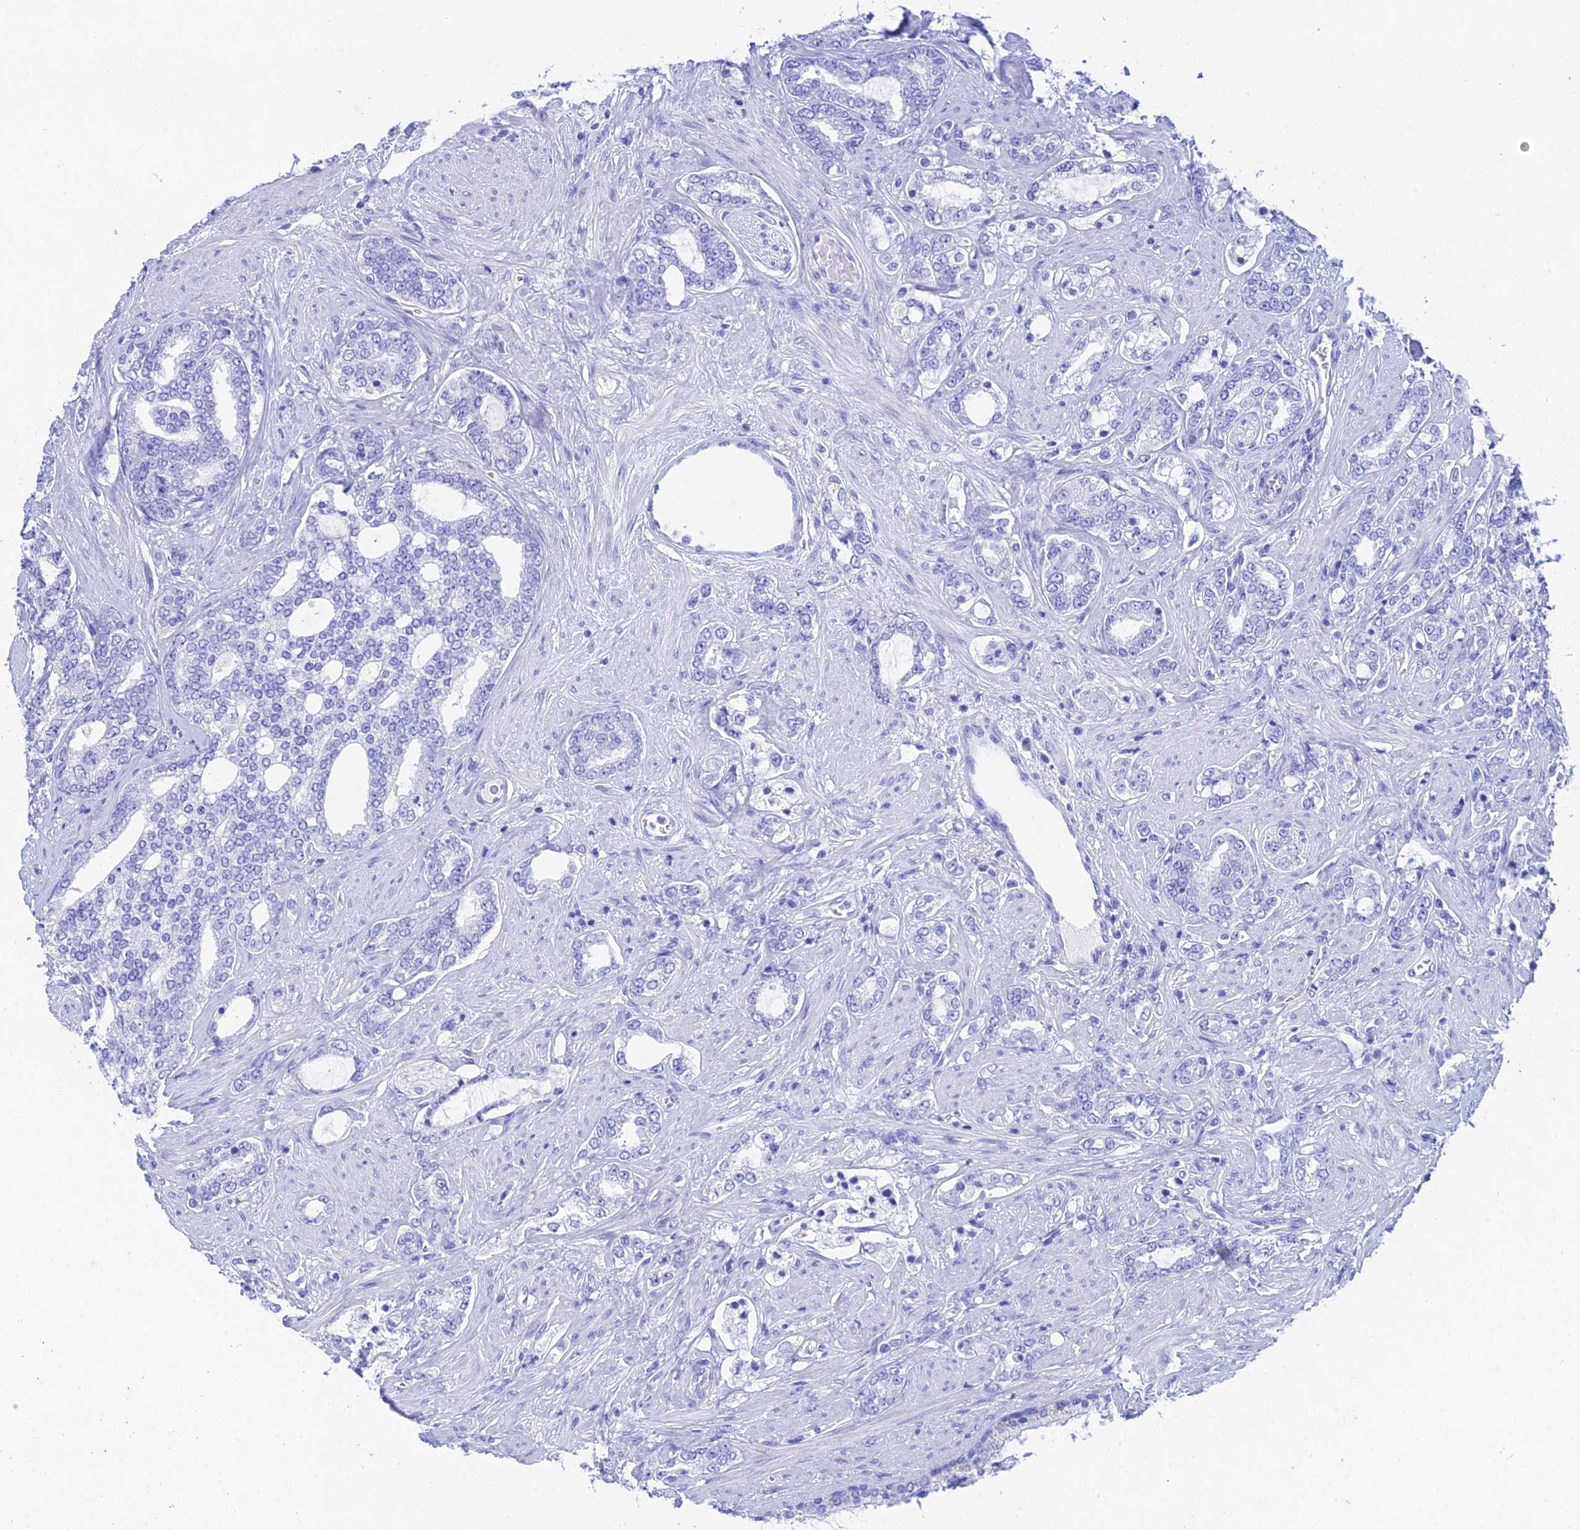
{"staining": {"intensity": "negative", "quantity": "none", "location": "none"}, "tissue": "prostate cancer", "cell_type": "Tumor cells", "image_type": "cancer", "snomed": [{"axis": "morphology", "description": "Adenocarcinoma, High grade"}, {"axis": "topography", "description": "Prostate"}], "caption": "A micrograph of human prostate cancer is negative for staining in tumor cells.", "gene": "REG1A", "patient": {"sex": "male", "age": 64}}